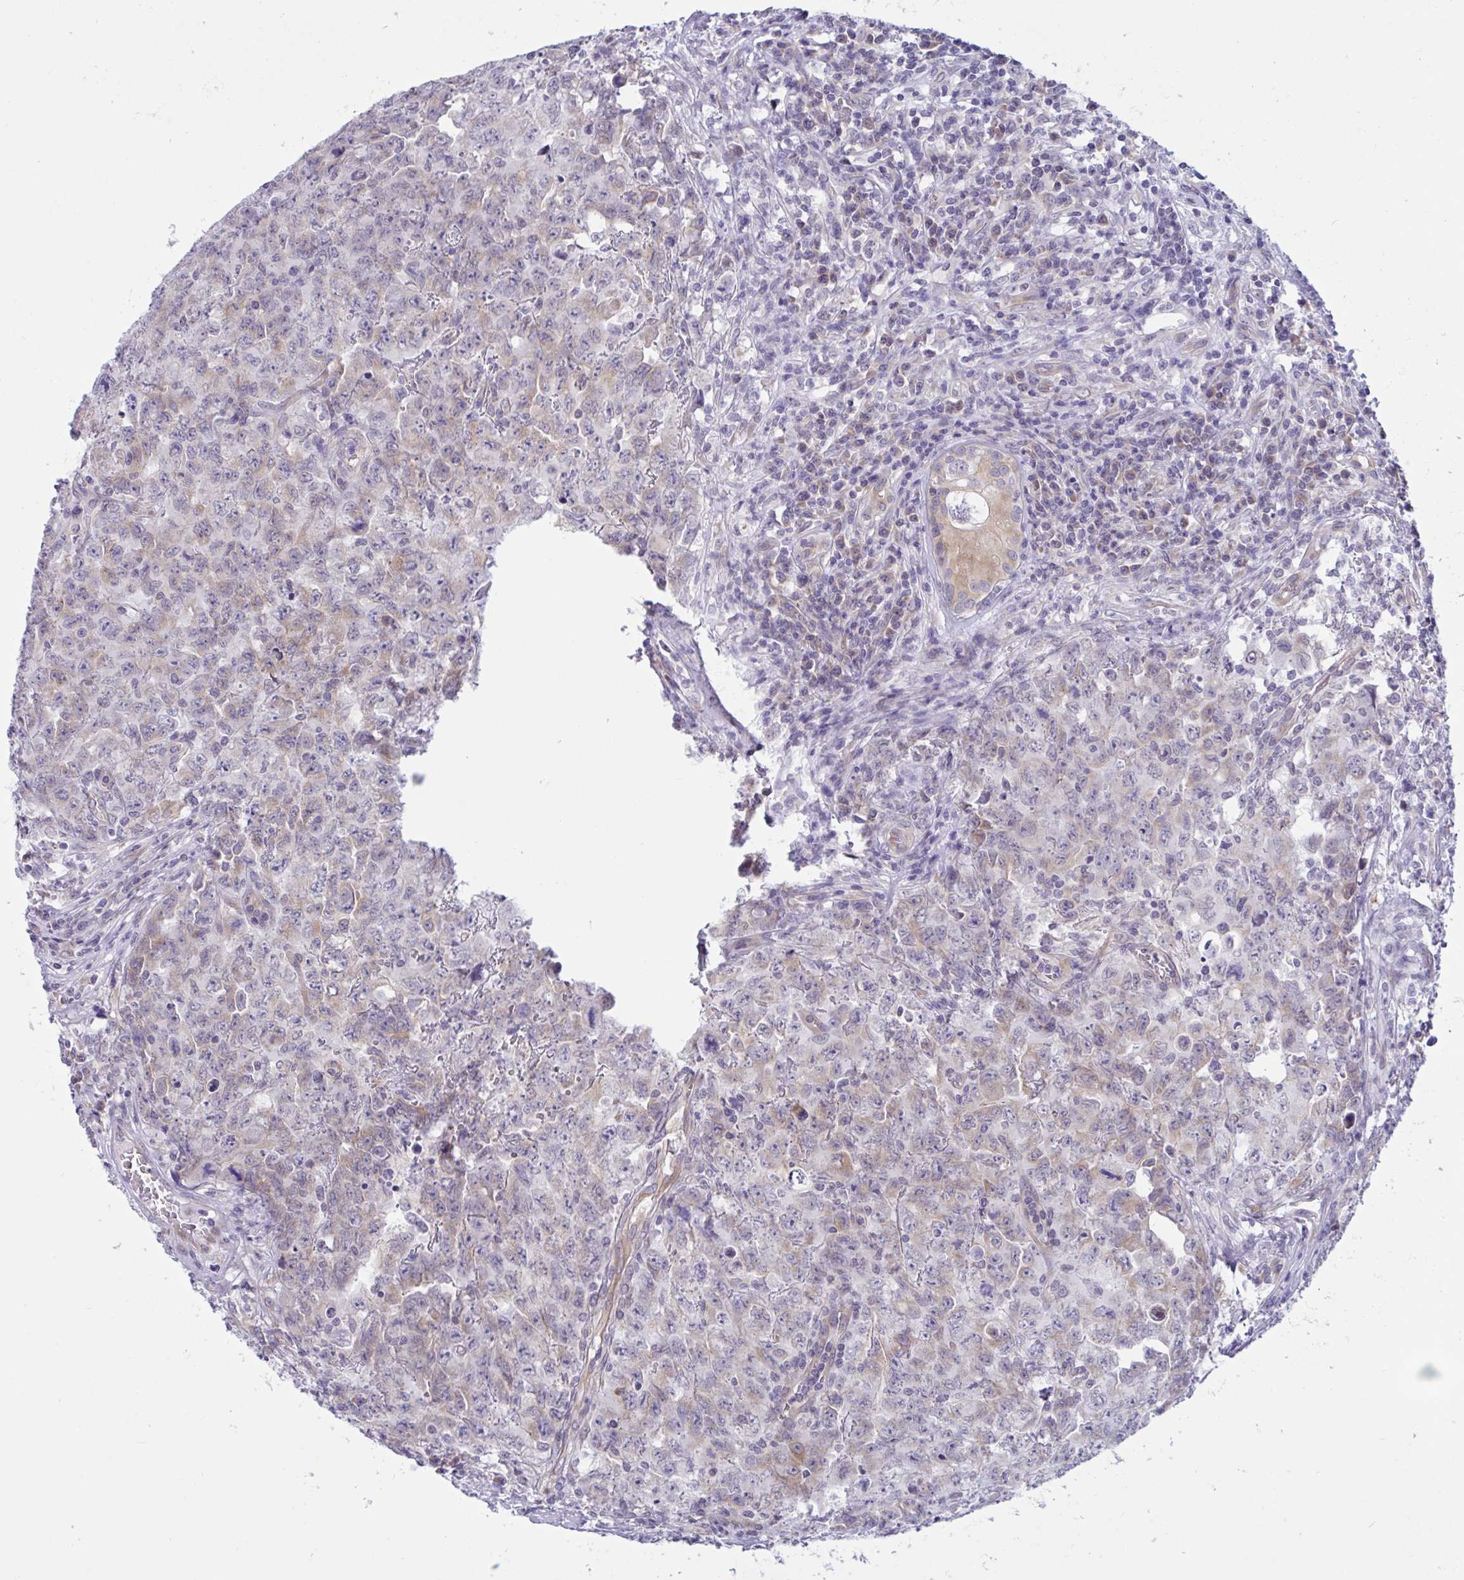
{"staining": {"intensity": "weak", "quantity": "25%-75%", "location": "cytoplasmic/membranous"}, "tissue": "testis cancer", "cell_type": "Tumor cells", "image_type": "cancer", "snomed": [{"axis": "morphology", "description": "Carcinoma, Embryonal, NOS"}, {"axis": "topography", "description": "Testis"}], "caption": "Immunohistochemical staining of human testis cancer reveals weak cytoplasmic/membranous protein staining in about 25%-75% of tumor cells.", "gene": "CAMLG", "patient": {"sex": "male", "age": 24}}